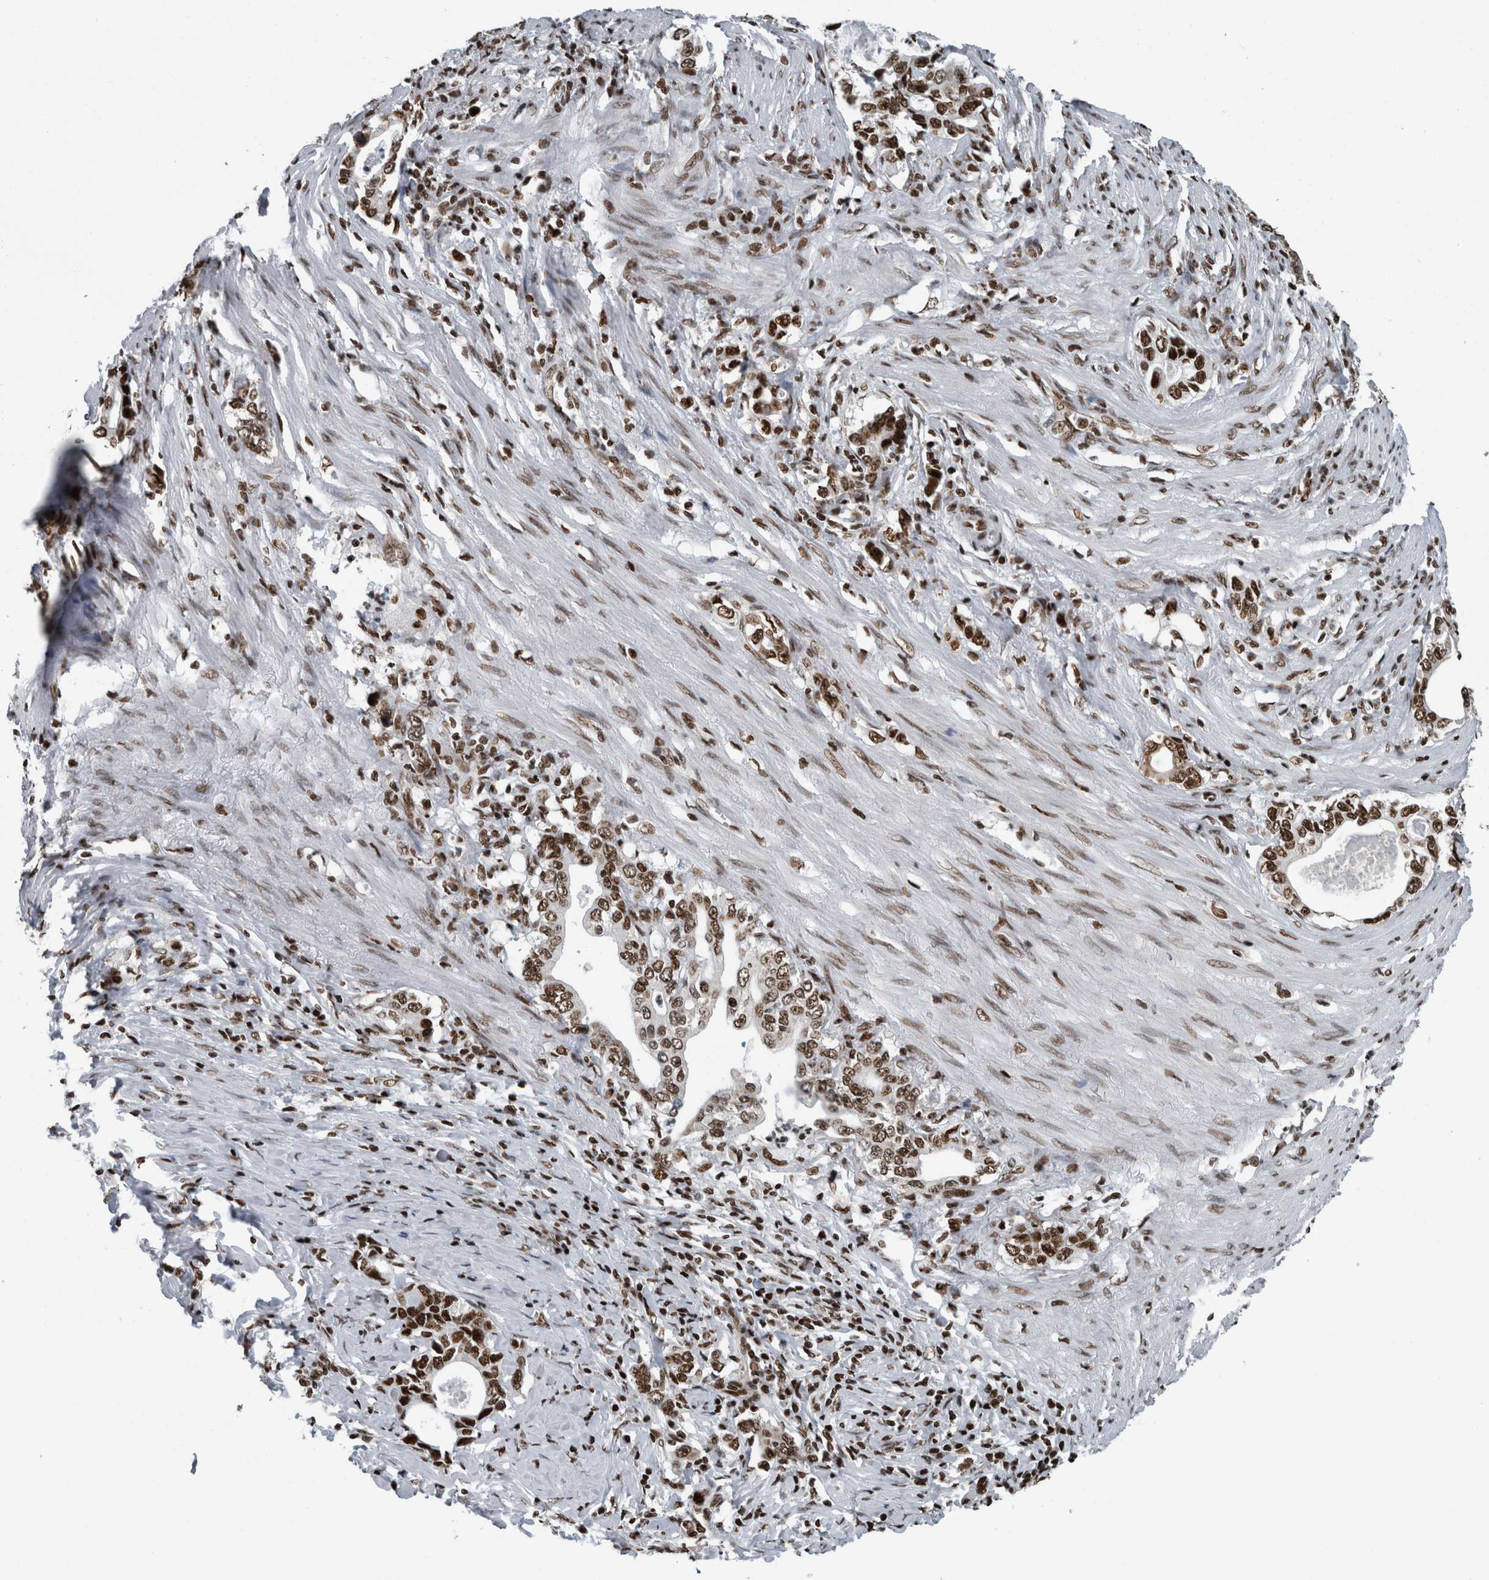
{"staining": {"intensity": "strong", "quantity": ">75%", "location": "nuclear"}, "tissue": "stomach cancer", "cell_type": "Tumor cells", "image_type": "cancer", "snomed": [{"axis": "morphology", "description": "Adenocarcinoma, NOS"}, {"axis": "topography", "description": "Stomach, lower"}], "caption": "Strong nuclear expression is appreciated in approximately >75% of tumor cells in stomach cancer (adenocarcinoma). Ihc stains the protein of interest in brown and the nuclei are stained blue.", "gene": "DNMT3A", "patient": {"sex": "female", "age": 72}}